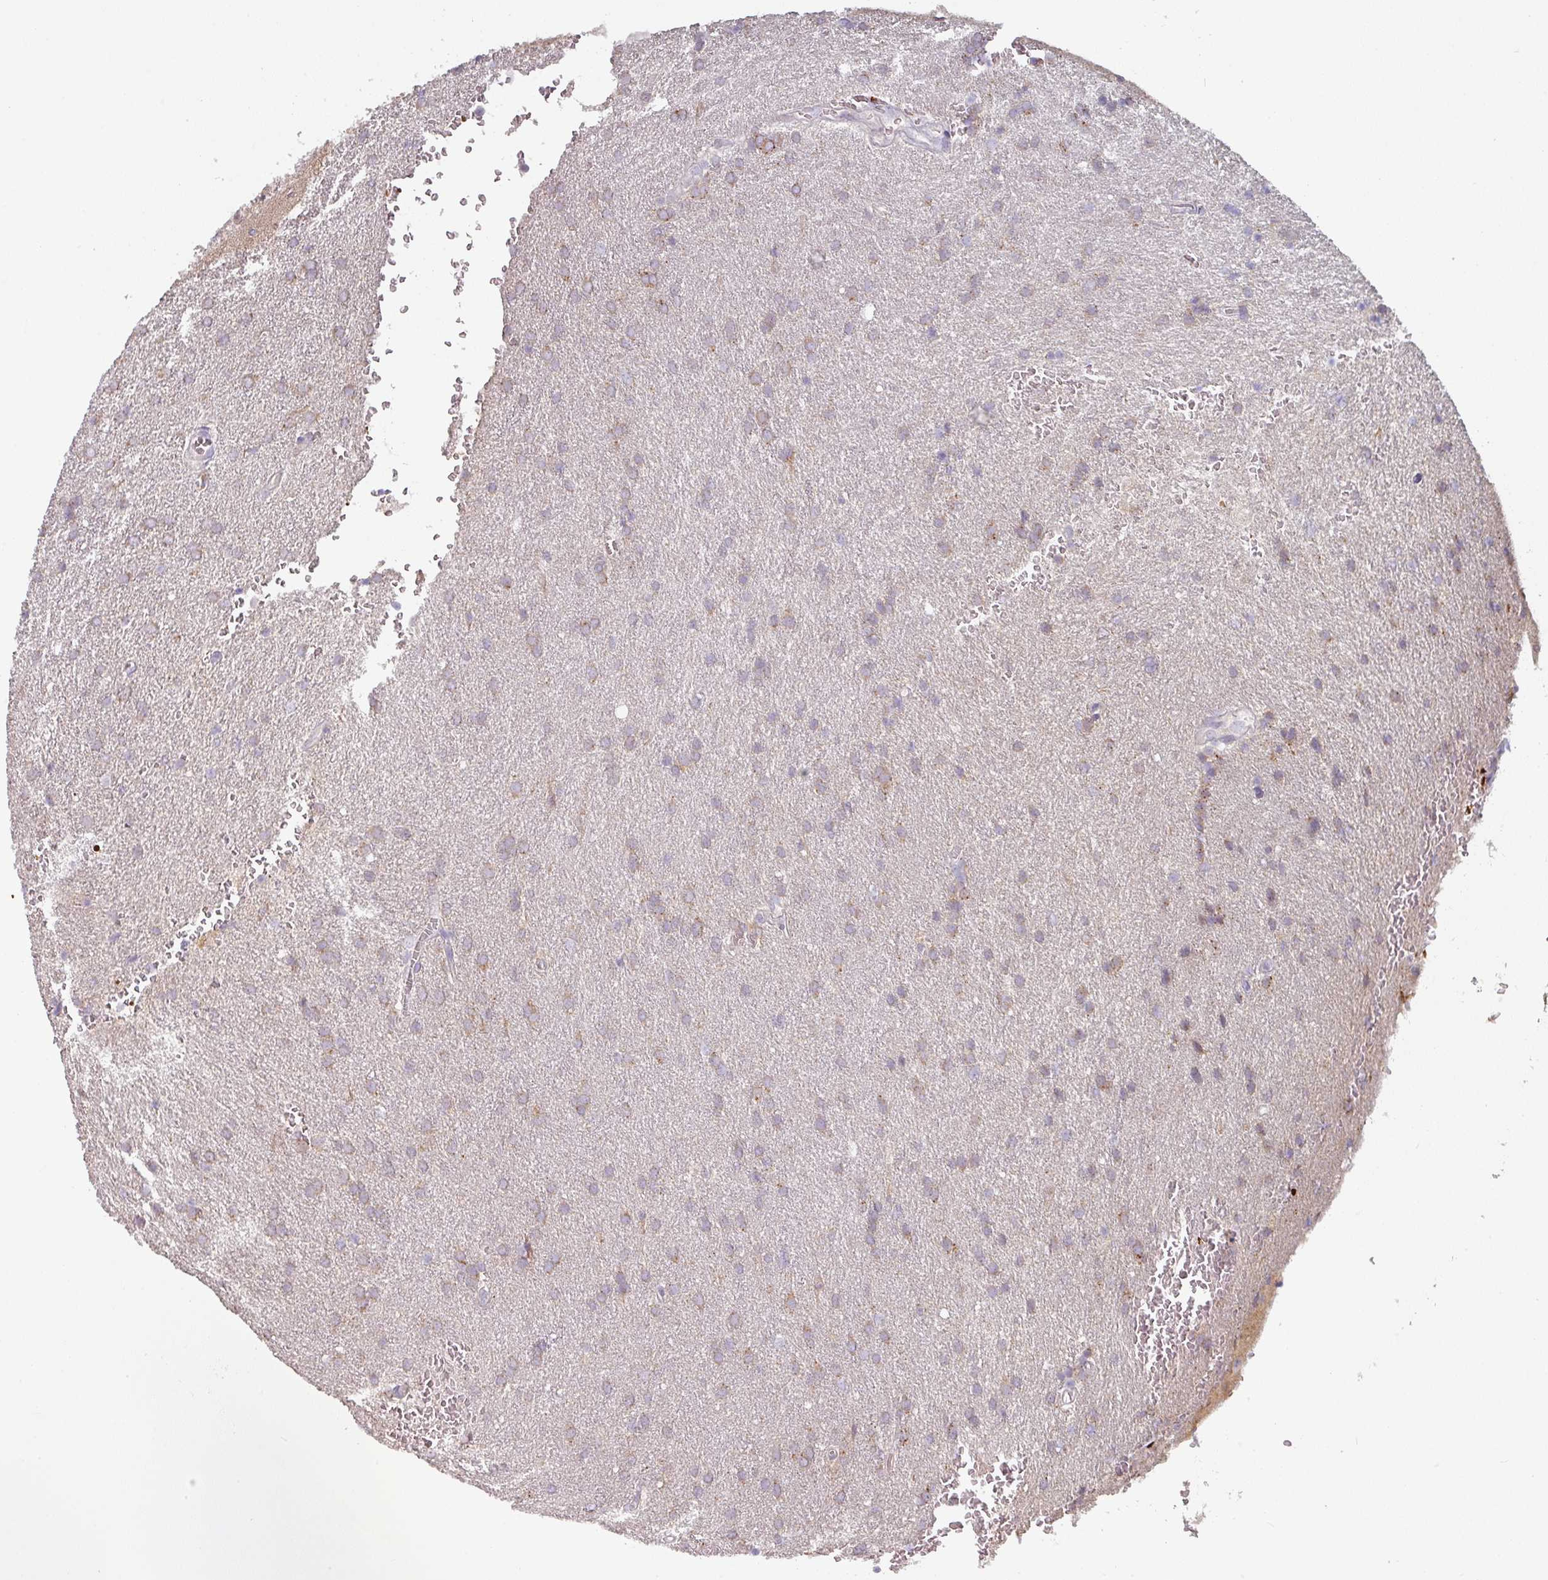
{"staining": {"intensity": "weak", "quantity": "25%-75%", "location": "cytoplasmic/membranous"}, "tissue": "glioma", "cell_type": "Tumor cells", "image_type": "cancer", "snomed": [{"axis": "morphology", "description": "Glioma, malignant, Low grade"}, {"axis": "topography", "description": "Brain"}], "caption": "Immunohistochemistry (IHC) micrograph of human glioma stained for a protein (brown), which displays low levels of weak cytoplasmic/membranous expression in about 25%-75% of tumor cells.", "gene": "PRODH2", "patient": {"sex": "female", "age": 33}}